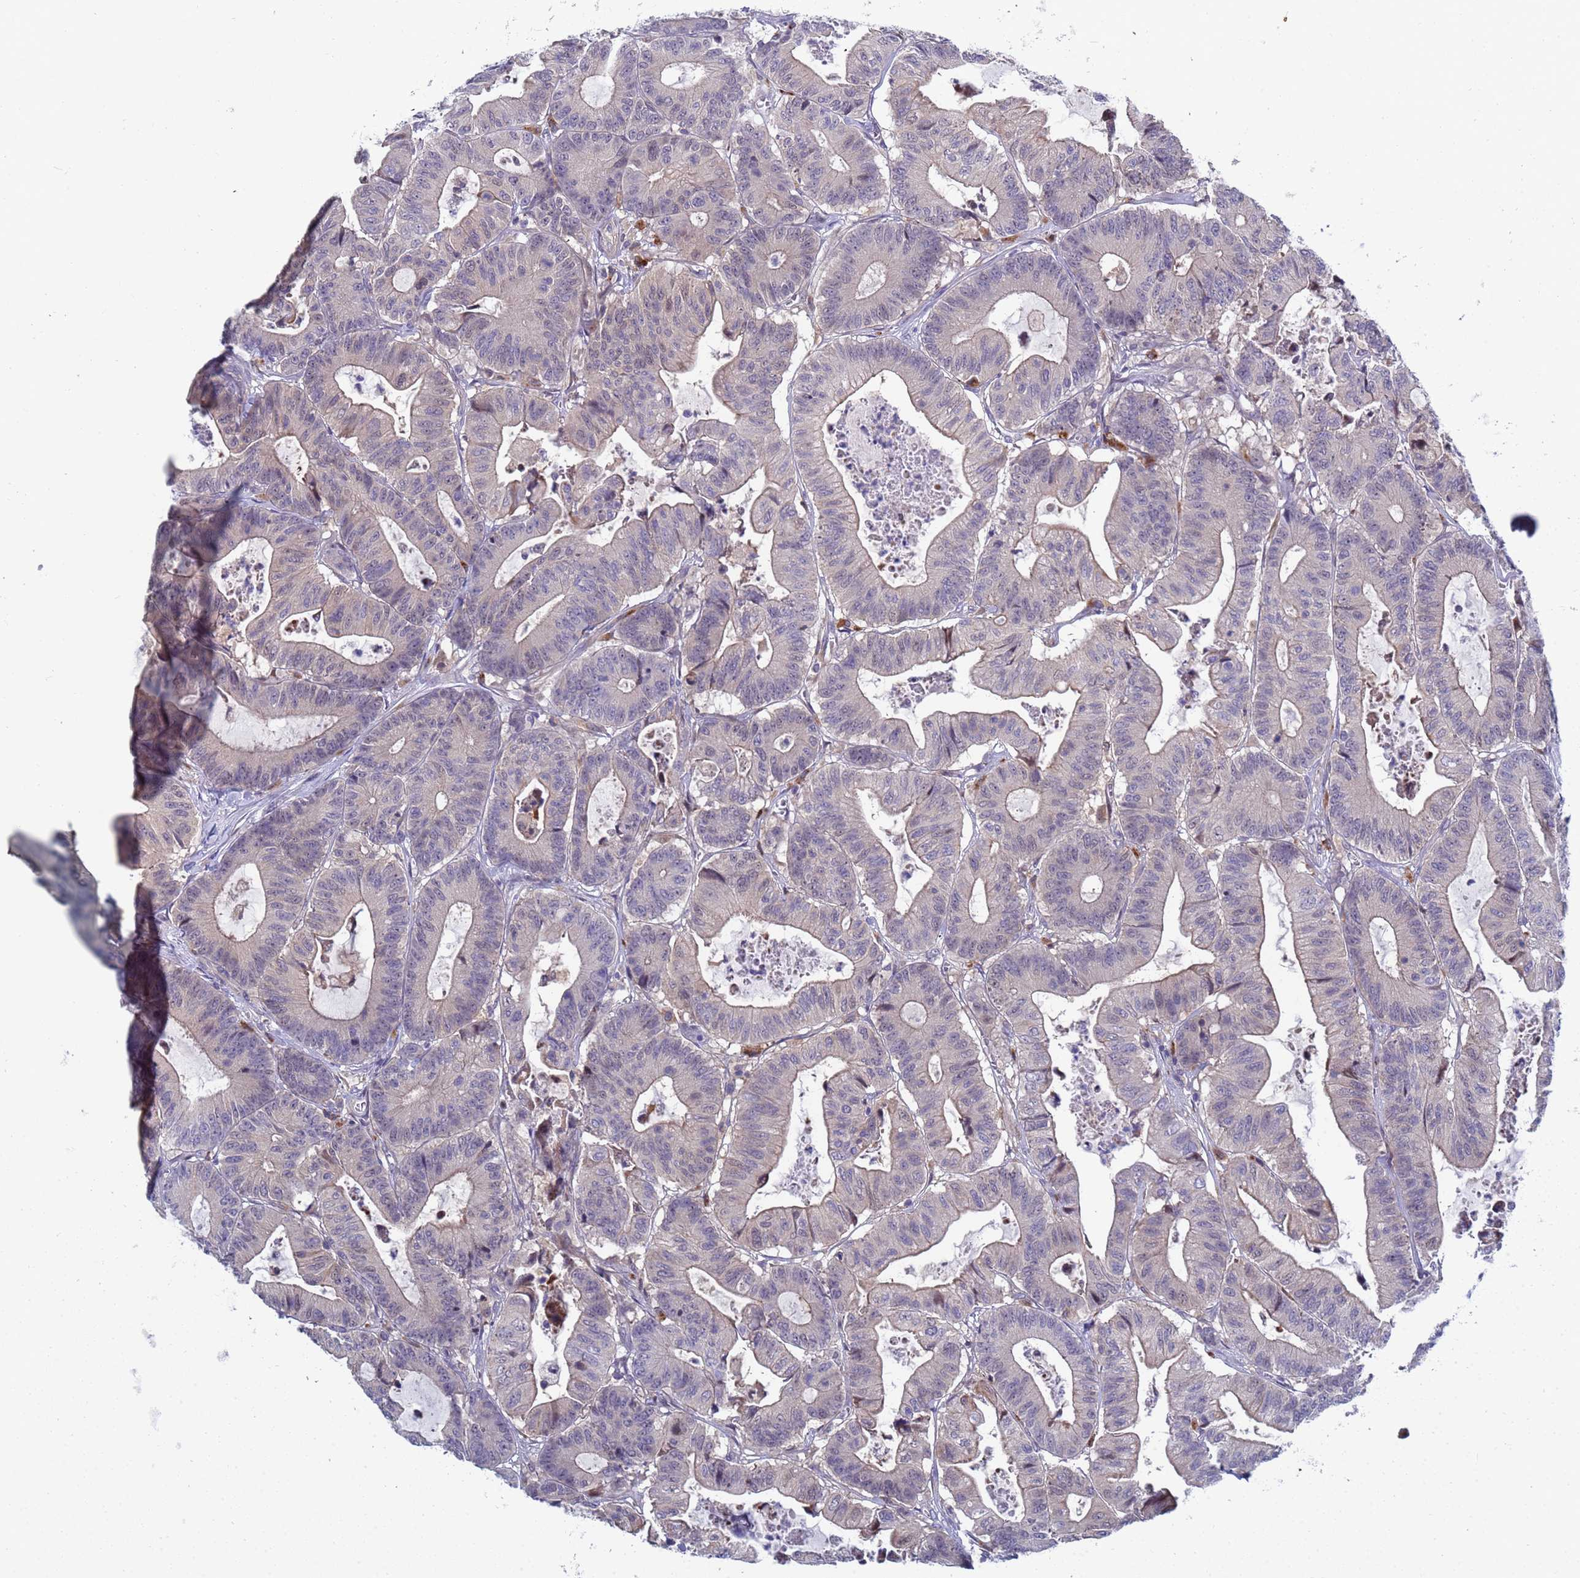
{"staining": {"intensity": "weak", "quantity": "<25%", "location": "cytoplasmic/membranous"}, "tissue": "colorectal cancer", "cell_type": "Tumor cells", "image_type": "cancer", "snomed": [{"axis": "morphology", "description": "Adenocarcinoma, NOS"}, {"axis": "topography", "description": "Colon"}], "caption": "Immunohistochemistry (IHC) of human colorectal cancer shows no positivity in tumor cells.", "gene": "ENOSF1", "patient": {"sex": "female", "age": 84}}